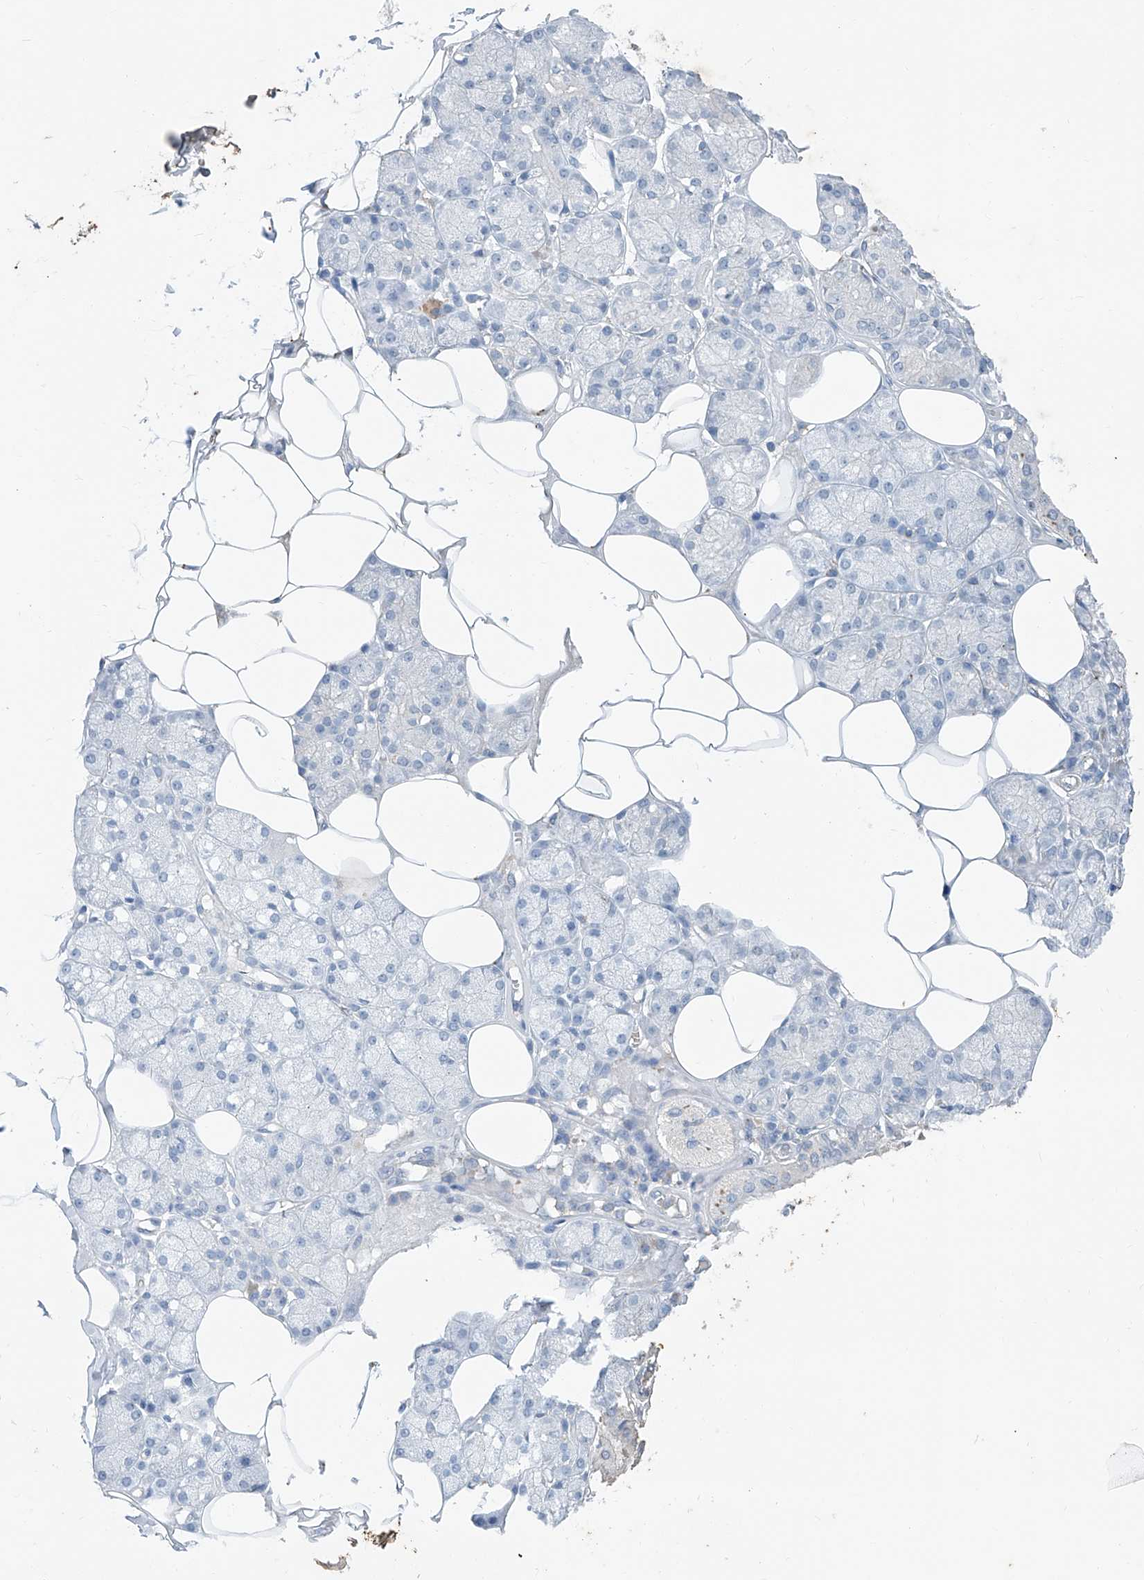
{"staining": {"intensity": "negative", "quantity": "none", "location": "none"}, "tissue": "salivary gland", "cell_type": "Glandular cells", "image_type": "normal", "snomed": [{"axis": "morphology", "description": "Normal tissue, NOS"}, {"axis": "topography", "description": "Salivary gland"}], "caption": "Photomicrograph shows no significant protein staining in glandular cells of benign salivary gland.", "gene": "ANKRD34A", "patient": {"sex": "male", "age": 62}}